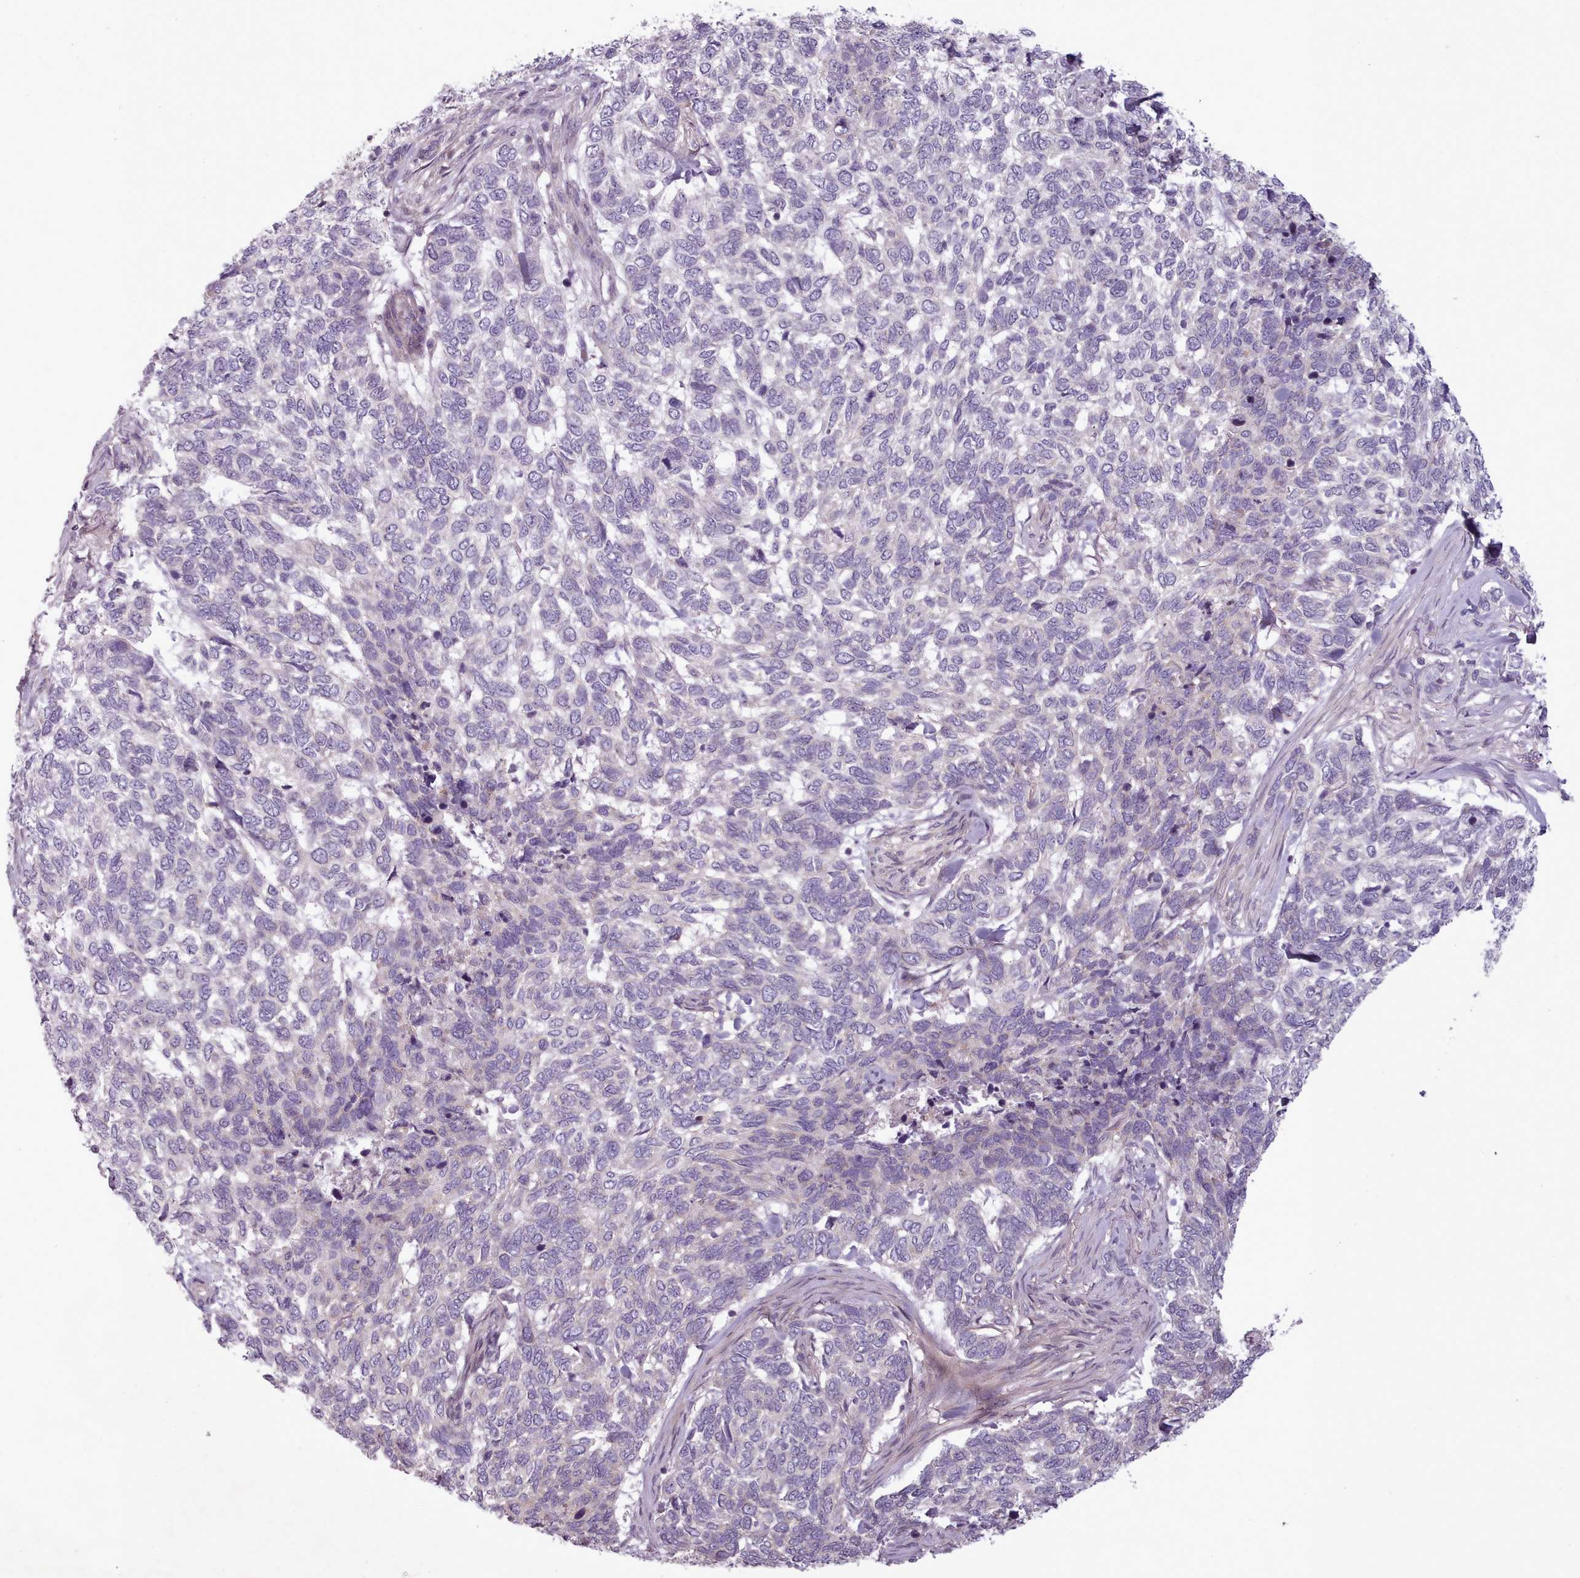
{"staining": {"intensity": "negative", "quantity": "none", "location": "none"}, "tissue": "skin cancer", "cell_type": "Tumor cells", "image_type": "cancer", "snomed": [{"axis": "morphology", "description": "Basal cell carcinoma"}, {"axis": "topography", "description": "Skin"}], "caption": "A photomicrograph of basal cell carcinoma (skin) stained for a protein demonstrates no brown staining in tumor cells.", "gene": "LAPTM5", "patient": {"sex": "female", "age": 65}}